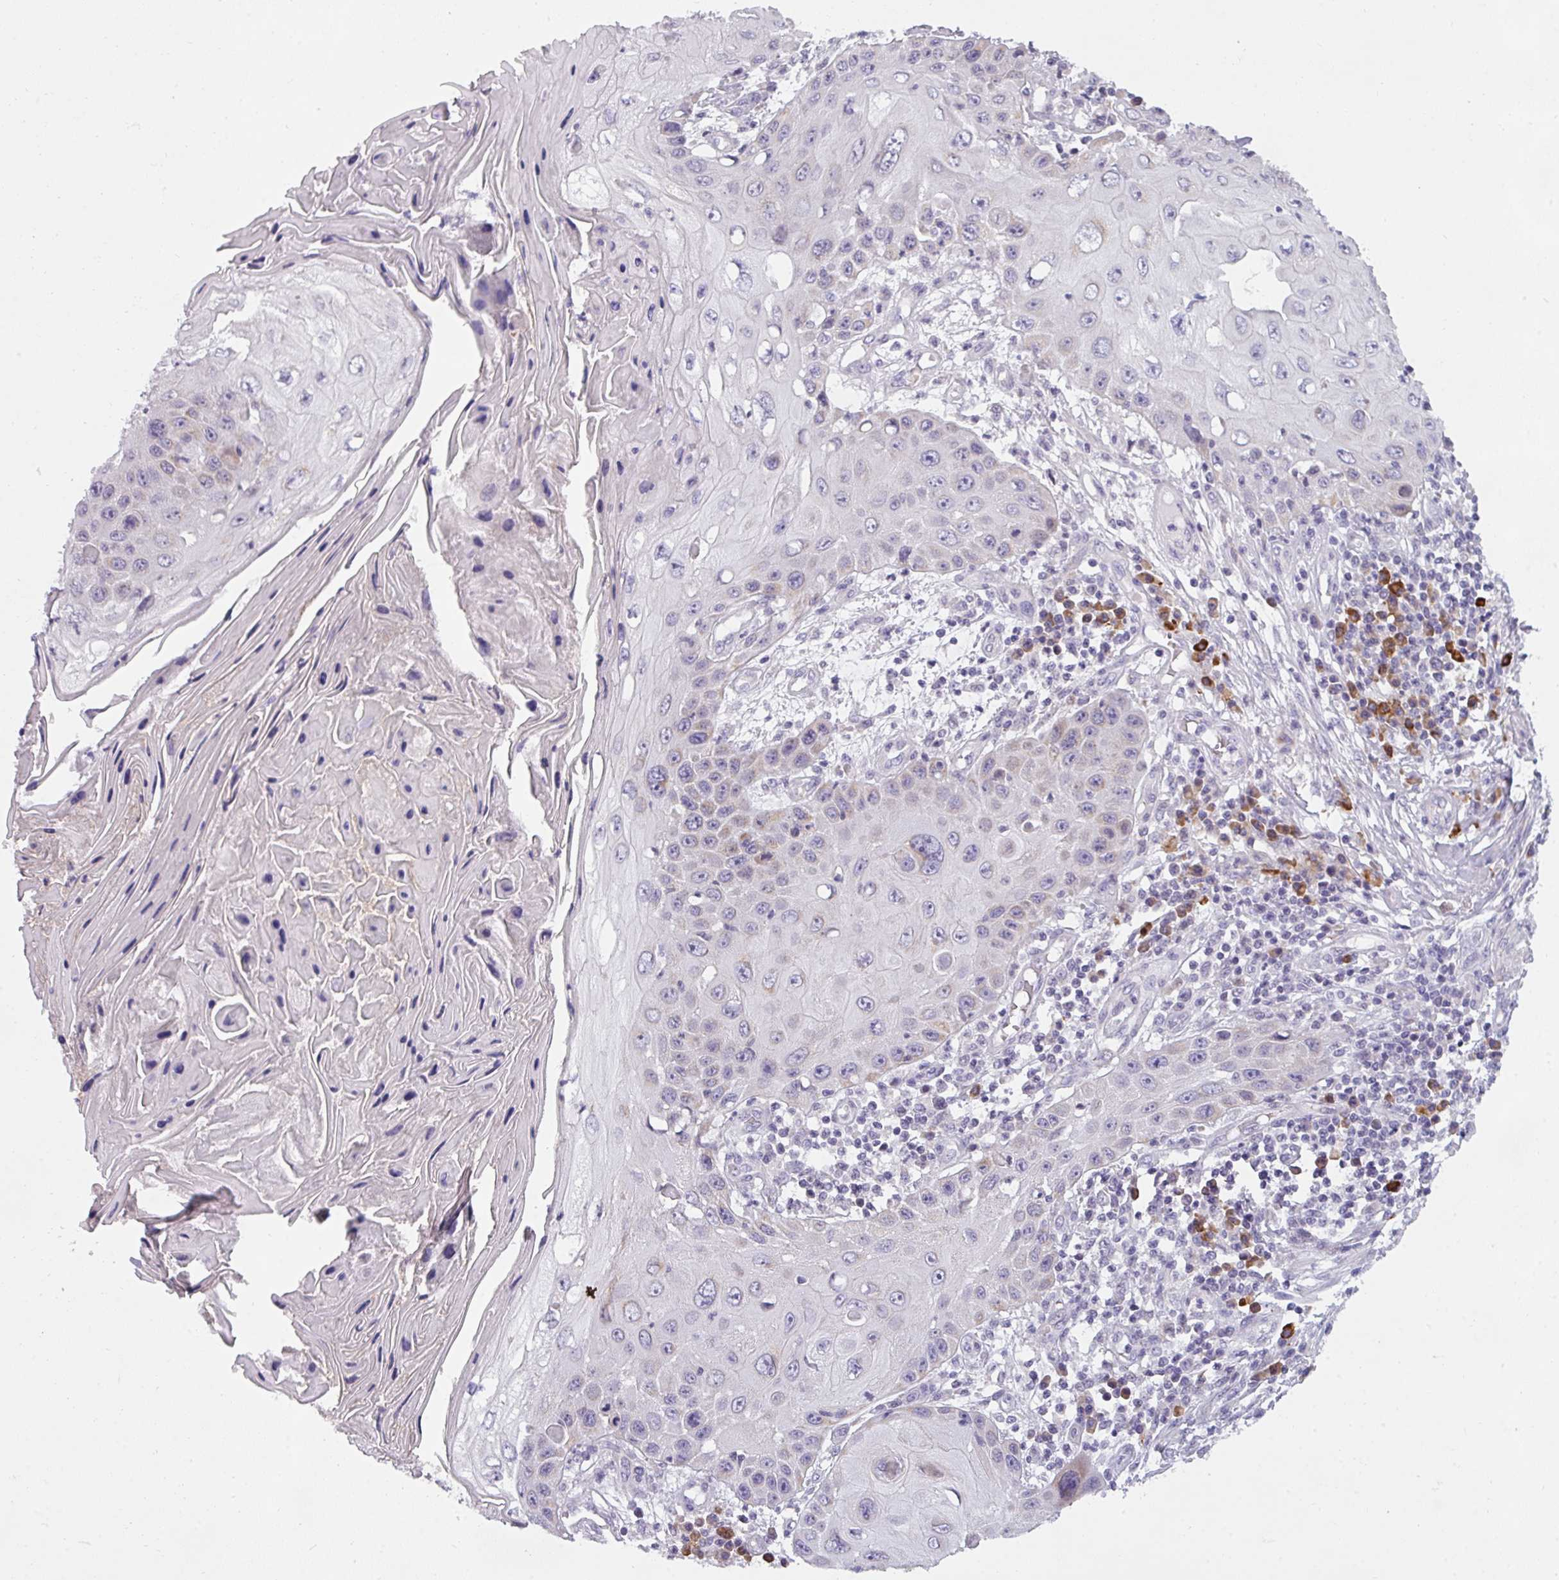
{"staining": {"intensity": "negative", "quantity": "none", "location": "none"}, "tissue": "skin cancer", "cell_type": "Tumor cells", "image_type": "cancer", "snomed": [{"axis": "morphology", "description": "Squamous cell carcinoma, NOS"}, {"axis": "topography", "description": "Skin"}, {"axis": "topography", "description": "Vulva"}], "caption": "Tumor cells are negative for protein expression in human squamous cell carcinoma (skin).", "gene": "C2orf68", "patient": {"sex": "female", "age": 44}}